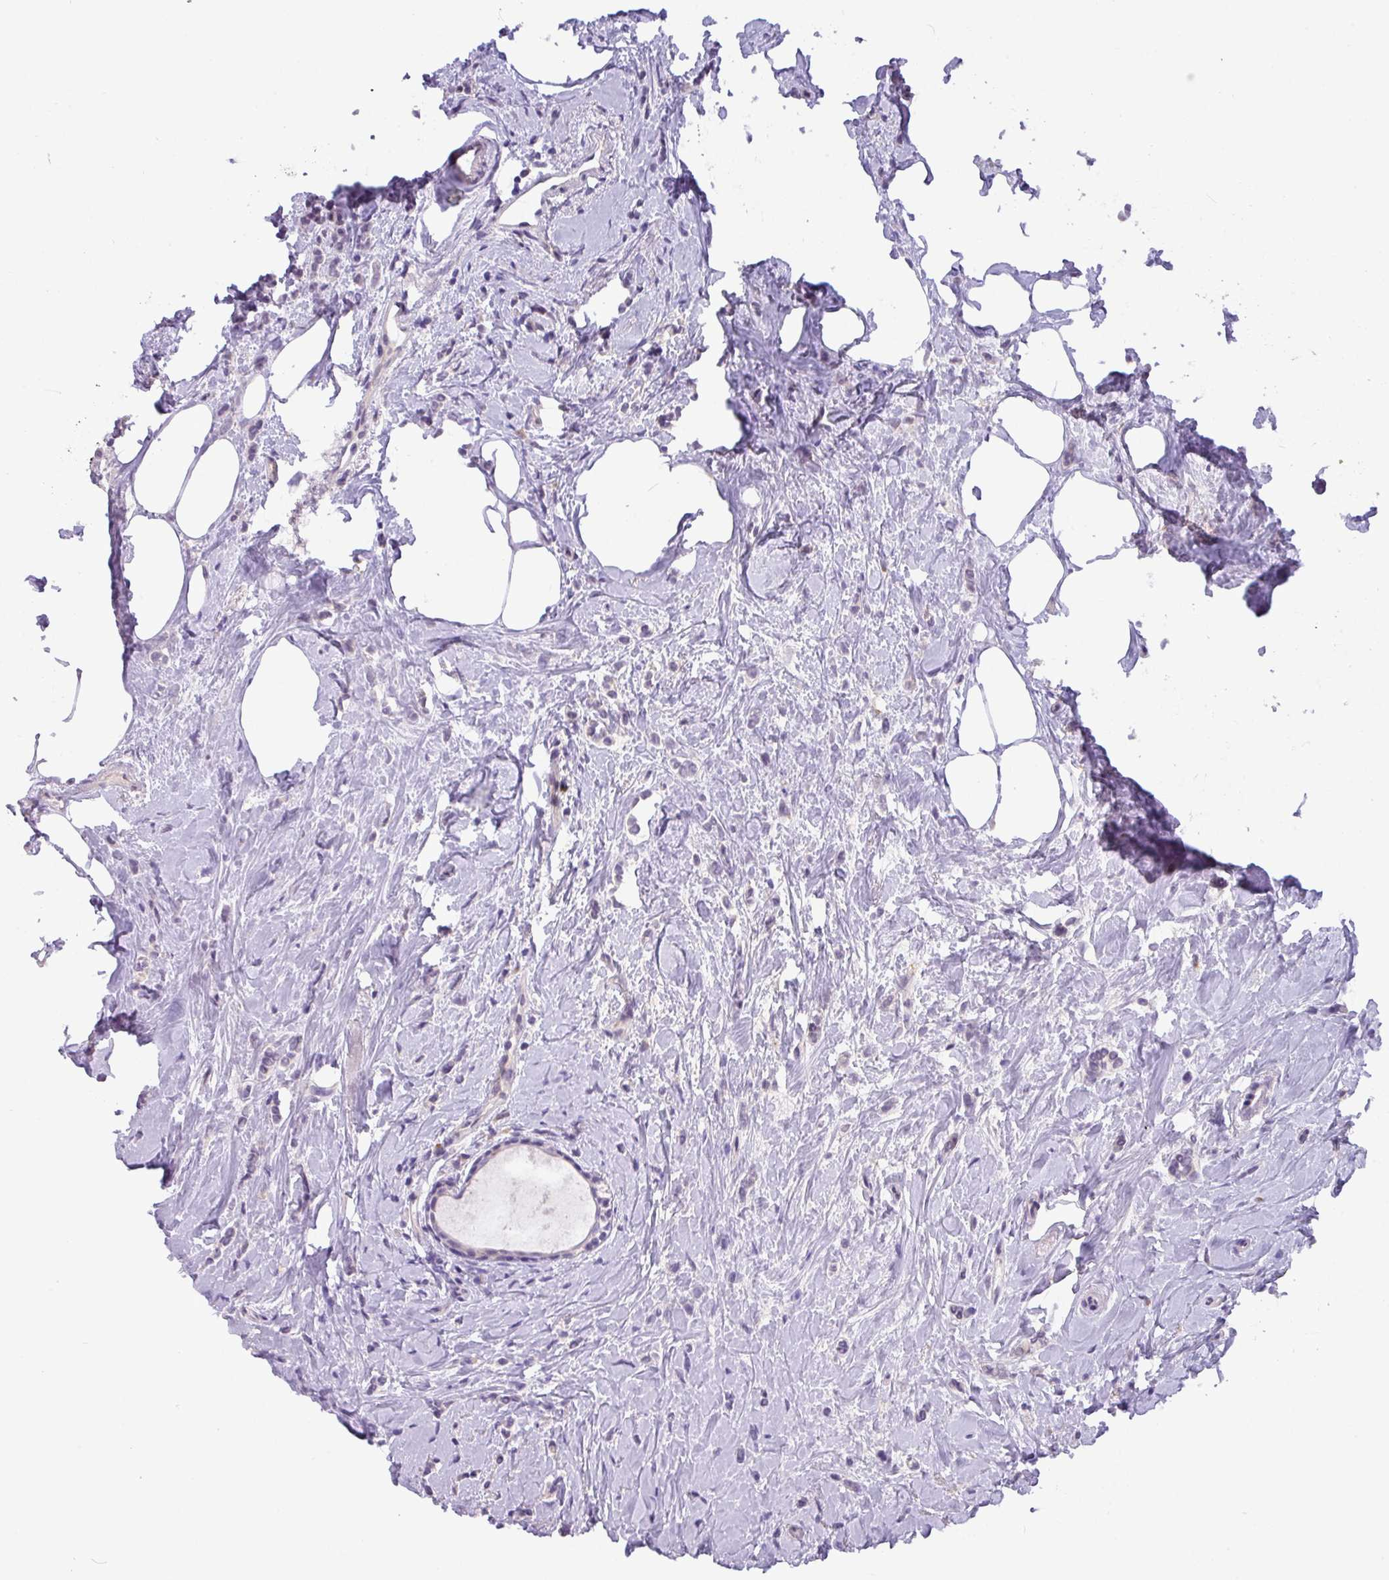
{"staining": {"intensity": "negative", "quantity": "none", "location": "none"}, "tissue": "breast cancer", "cell_type": "Tumor cells", "image_type": "cancer", "snomed": [{"axis": "morphology", "description": "Lobular carcinoma"}, {"axis": "topography", "description": "Breast"}], "caption": "Tumor cells are negative for protein expression in human lobular carcinoma (breast).", "gene": "ZNF524", "patient": {"sex": "female", "age": 84}}